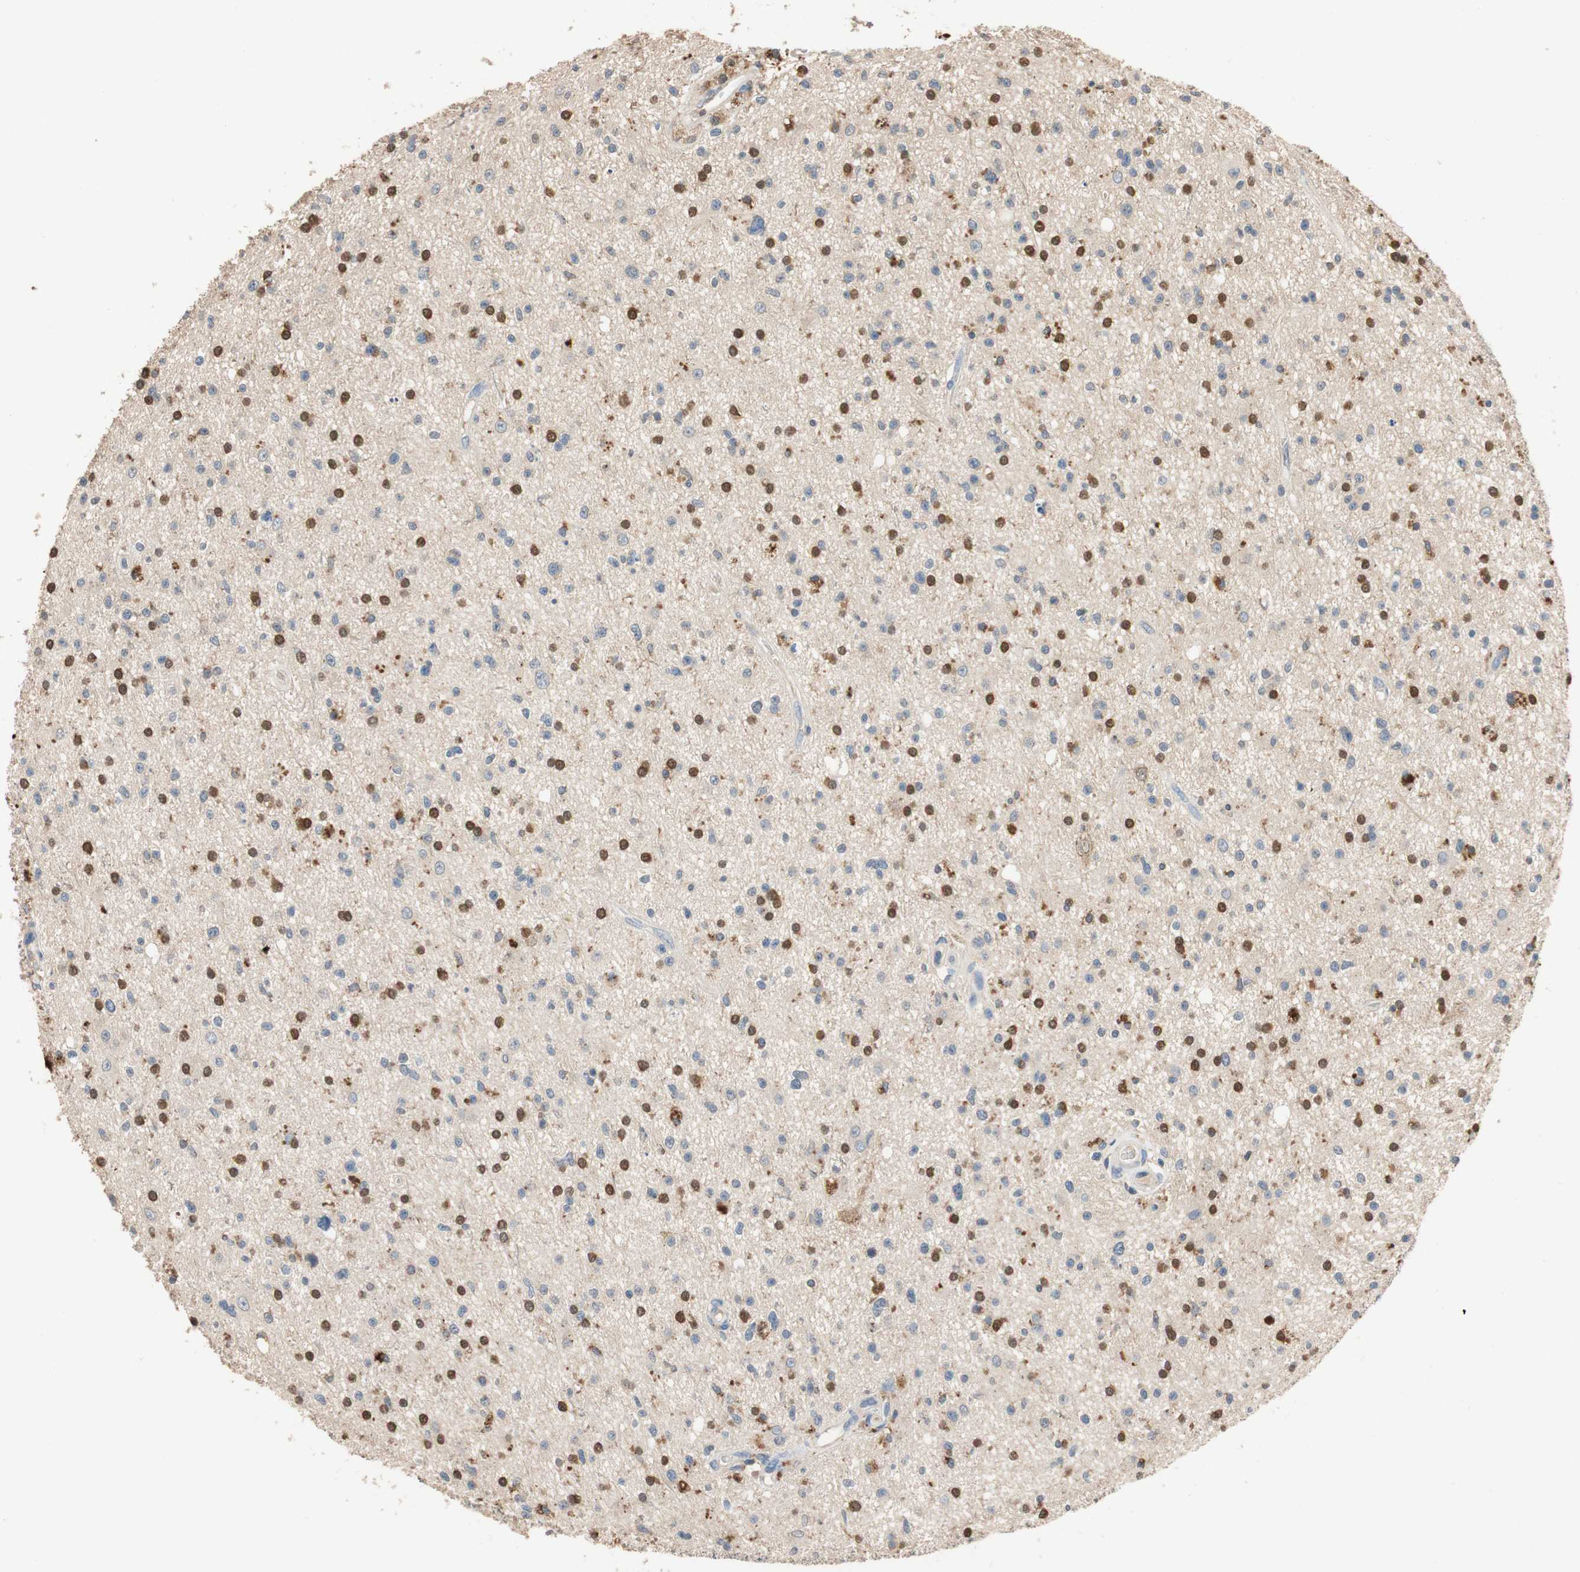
{"staining": {"intensity": "strong", "quantity": "25%-75%", "location": "nuclear"}, "tissue": "glioma", "cell_type": "Tumor cells", "image_type": "cancer", "snomed": [{"axis": "morphology", "description": "Glioma, malignant, High grade"}, {"axis": "topography", "description": "Brain"}], "caption": "About 25%-75% of tumor cells in human malignant glioma (high-grade) reveal strong nuclear protein expression as visualized by brown immunohistochemical staining.", "gene": "ADAP1", "patient": {"sex": "male", "age": 33}}